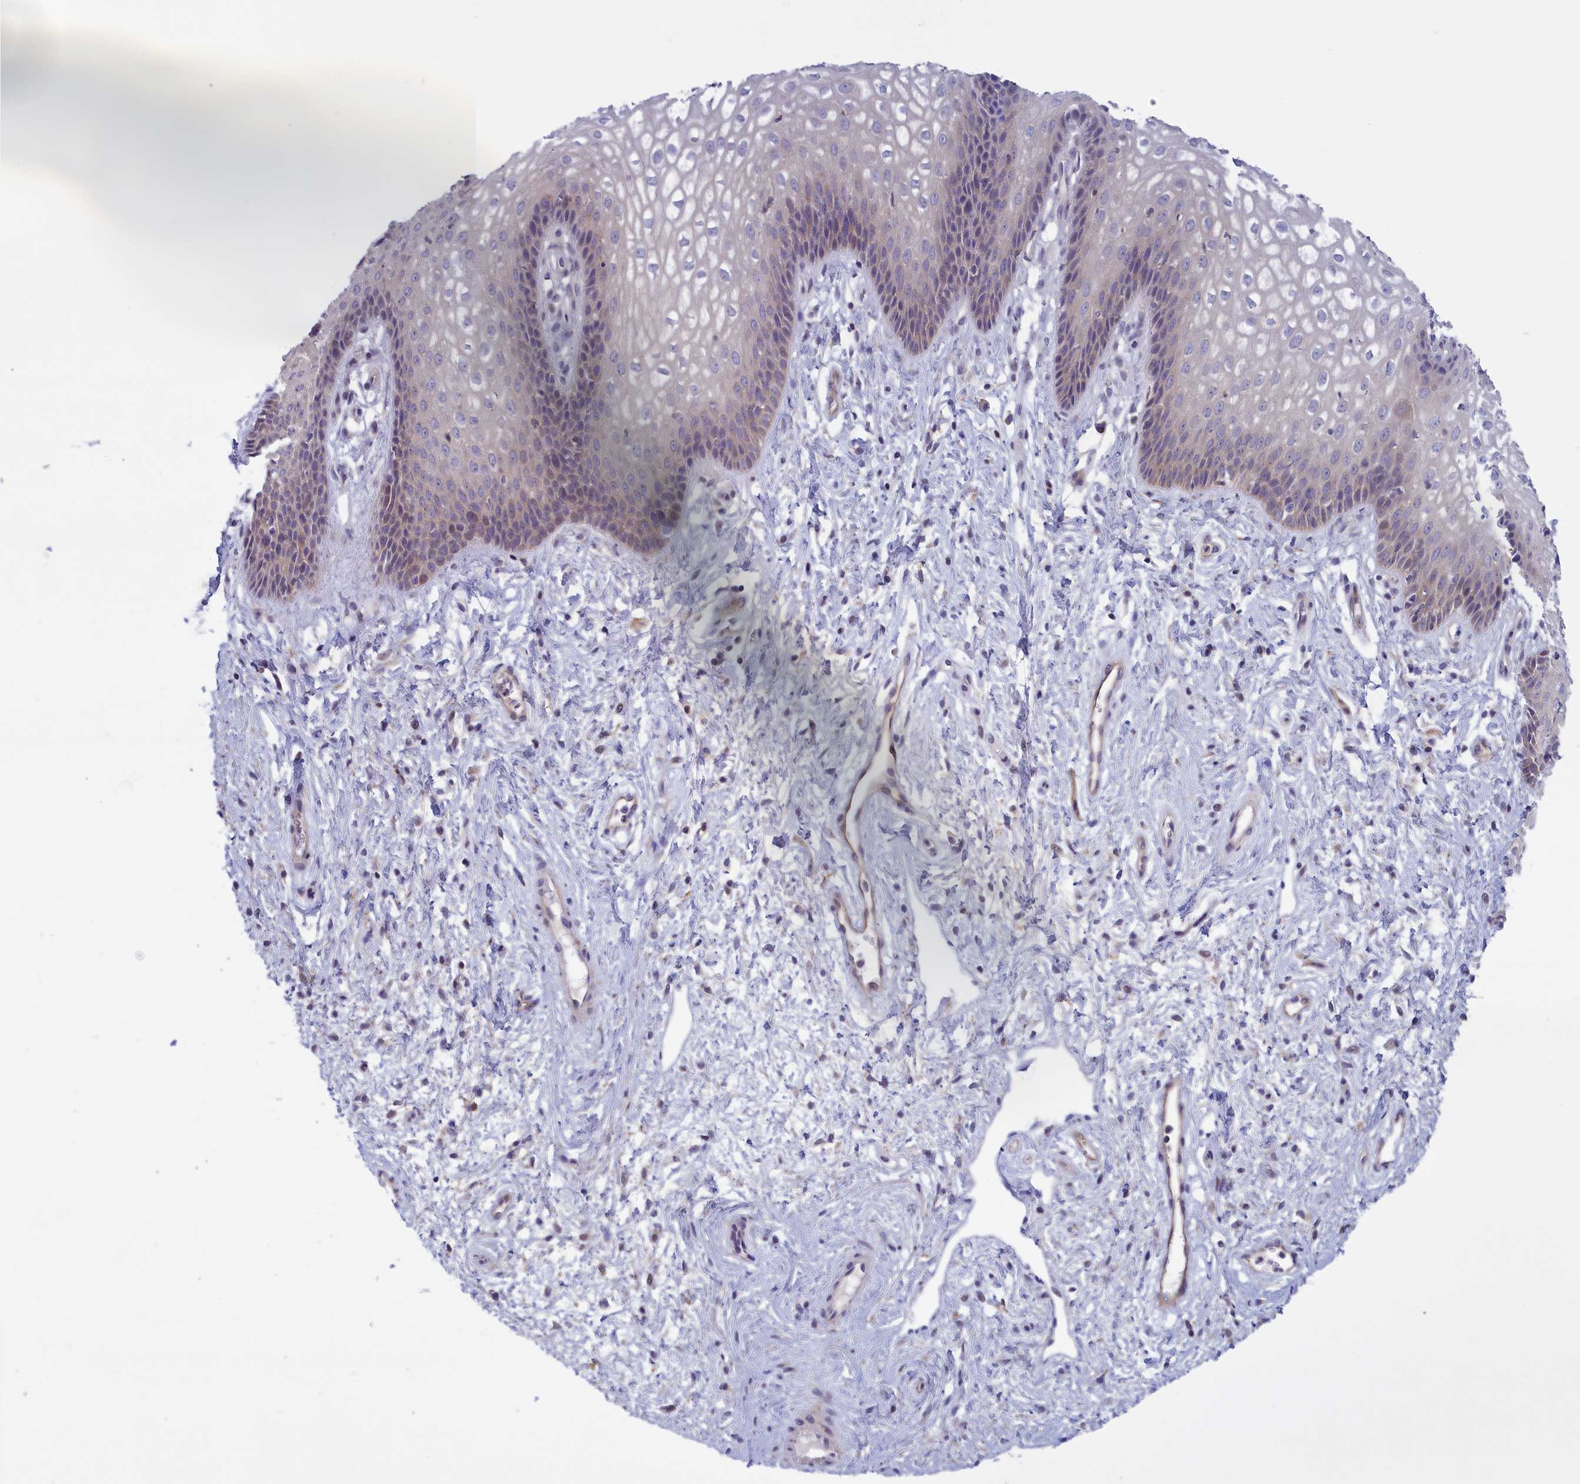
{"staining": {"intensity": "weak", "quantity": "<25%", "location": "cytoplasmic/membranous"}, "tissue": "vagina", "cell_type": "Squamous epithelial cells", "image_type": "normal", "snomed": [{"axis": "morphology", "description": "Normal tissue, NOS"}, {"axis": "topography", "description": "Vagina"}], "caption": "The photomicrograph shows no significant expression in squamous epithelial cells of vagina. Brightfield microscopy of IHC stained with DAB (3,3'-diaminobenzidine) (brown) and hematoxylin (blue), captured at high magnification.", "gene": "CORO2A", "patient": {"sex": "female", "age": 34}}